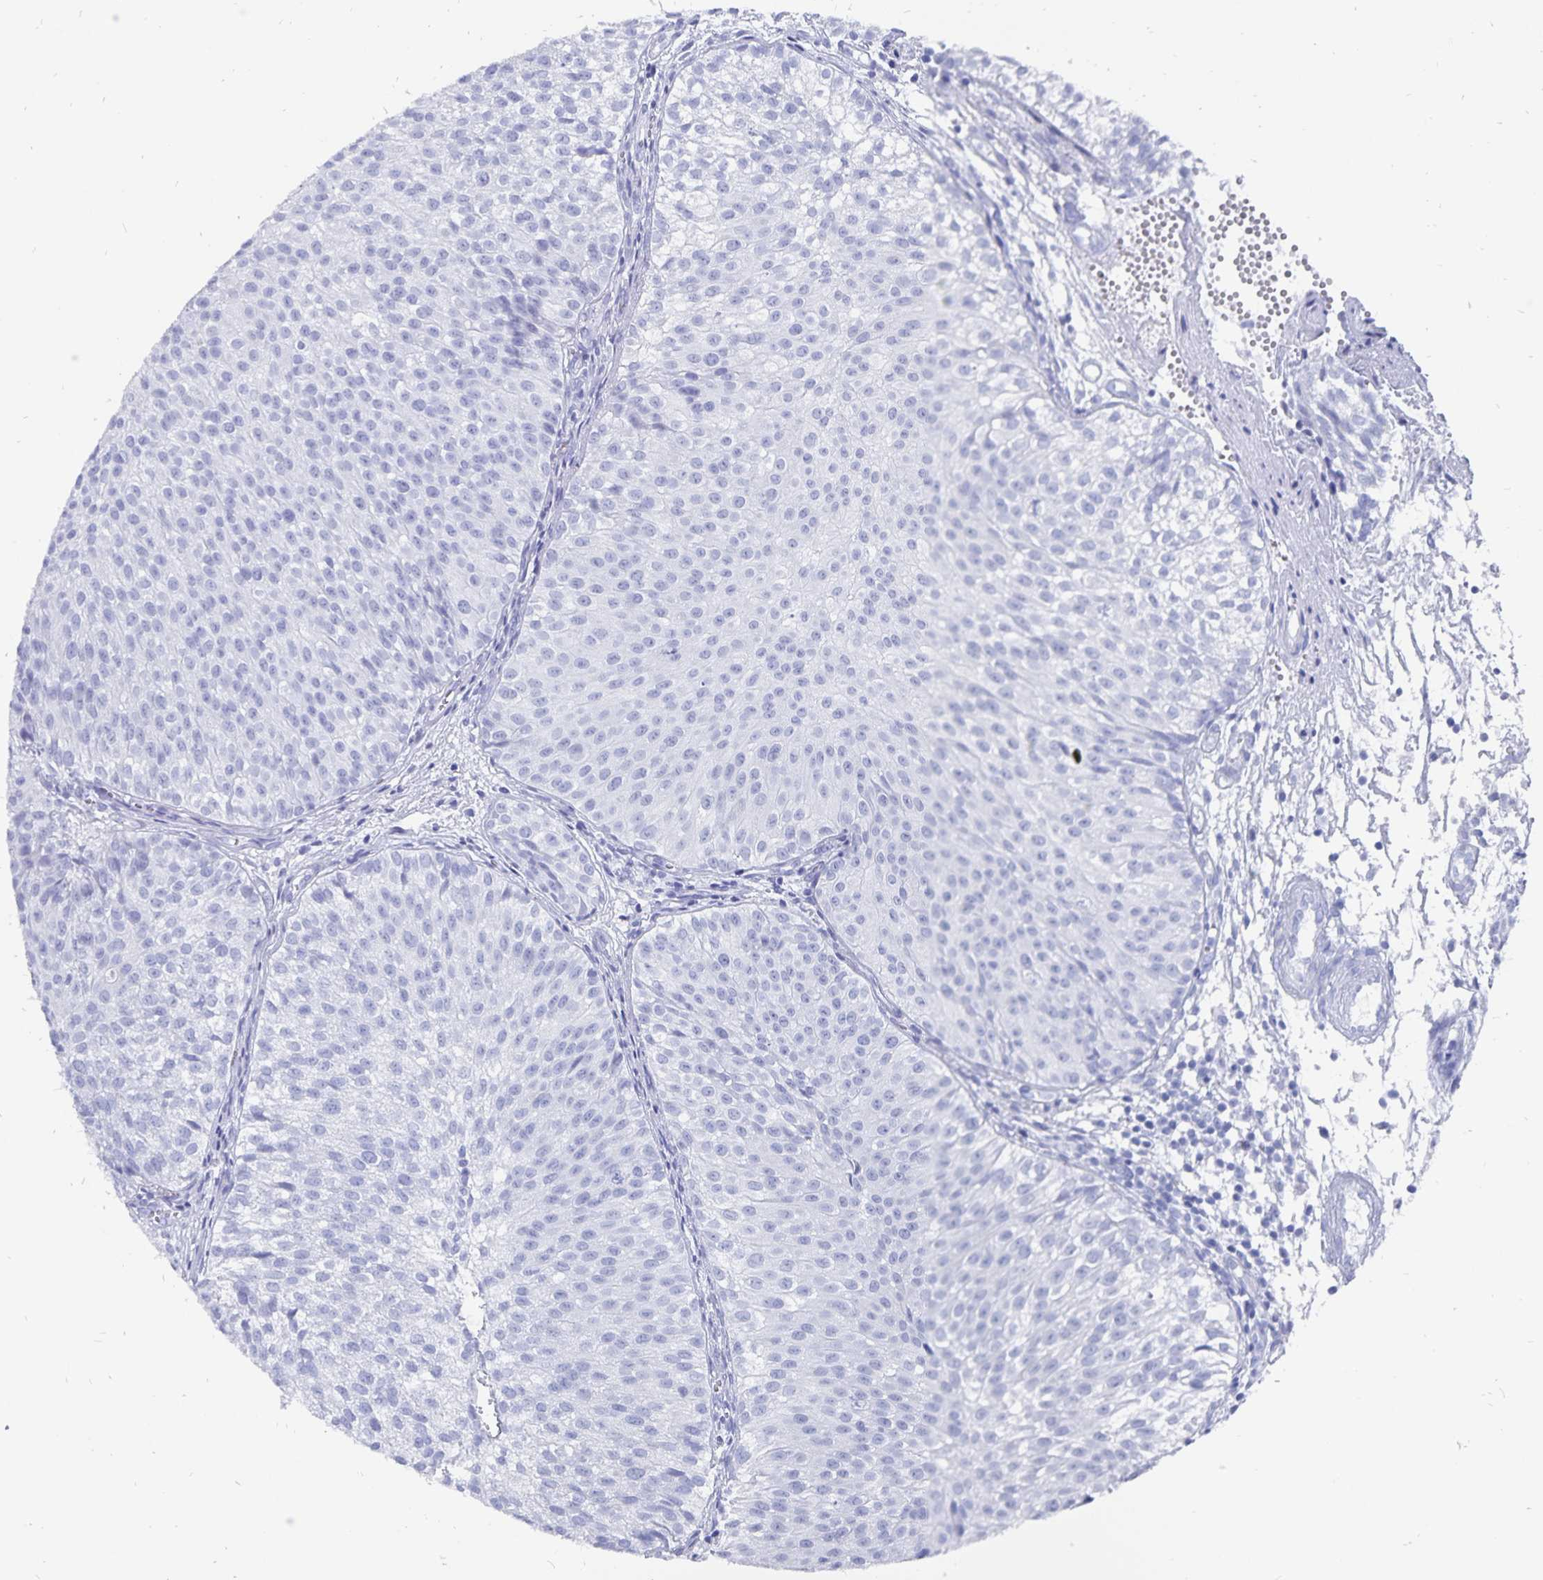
{"staining": {"intensity": "negative", "quantity": "none", "location": "none"}, "tissue": "urothelial cancer", "cell_type": "Tumor cells", "image_type": "cancer", "snomed": [{"axis": "morphology", "description": "Urothelial carcinoma, Low grade"}, {"axis": "topography", "description": "Urinary bladder"}], "caption": "Immunohistochemistry (IHC) image of neoplastic tissue: human urothelial carcinoma (low-grade) stained with DAB (3,3'-diaminobenzidine) exhibits no significant protein staining in tumor cells.", "gene": "ADH1A", "patient": {"sex": "male", "age": 70}}